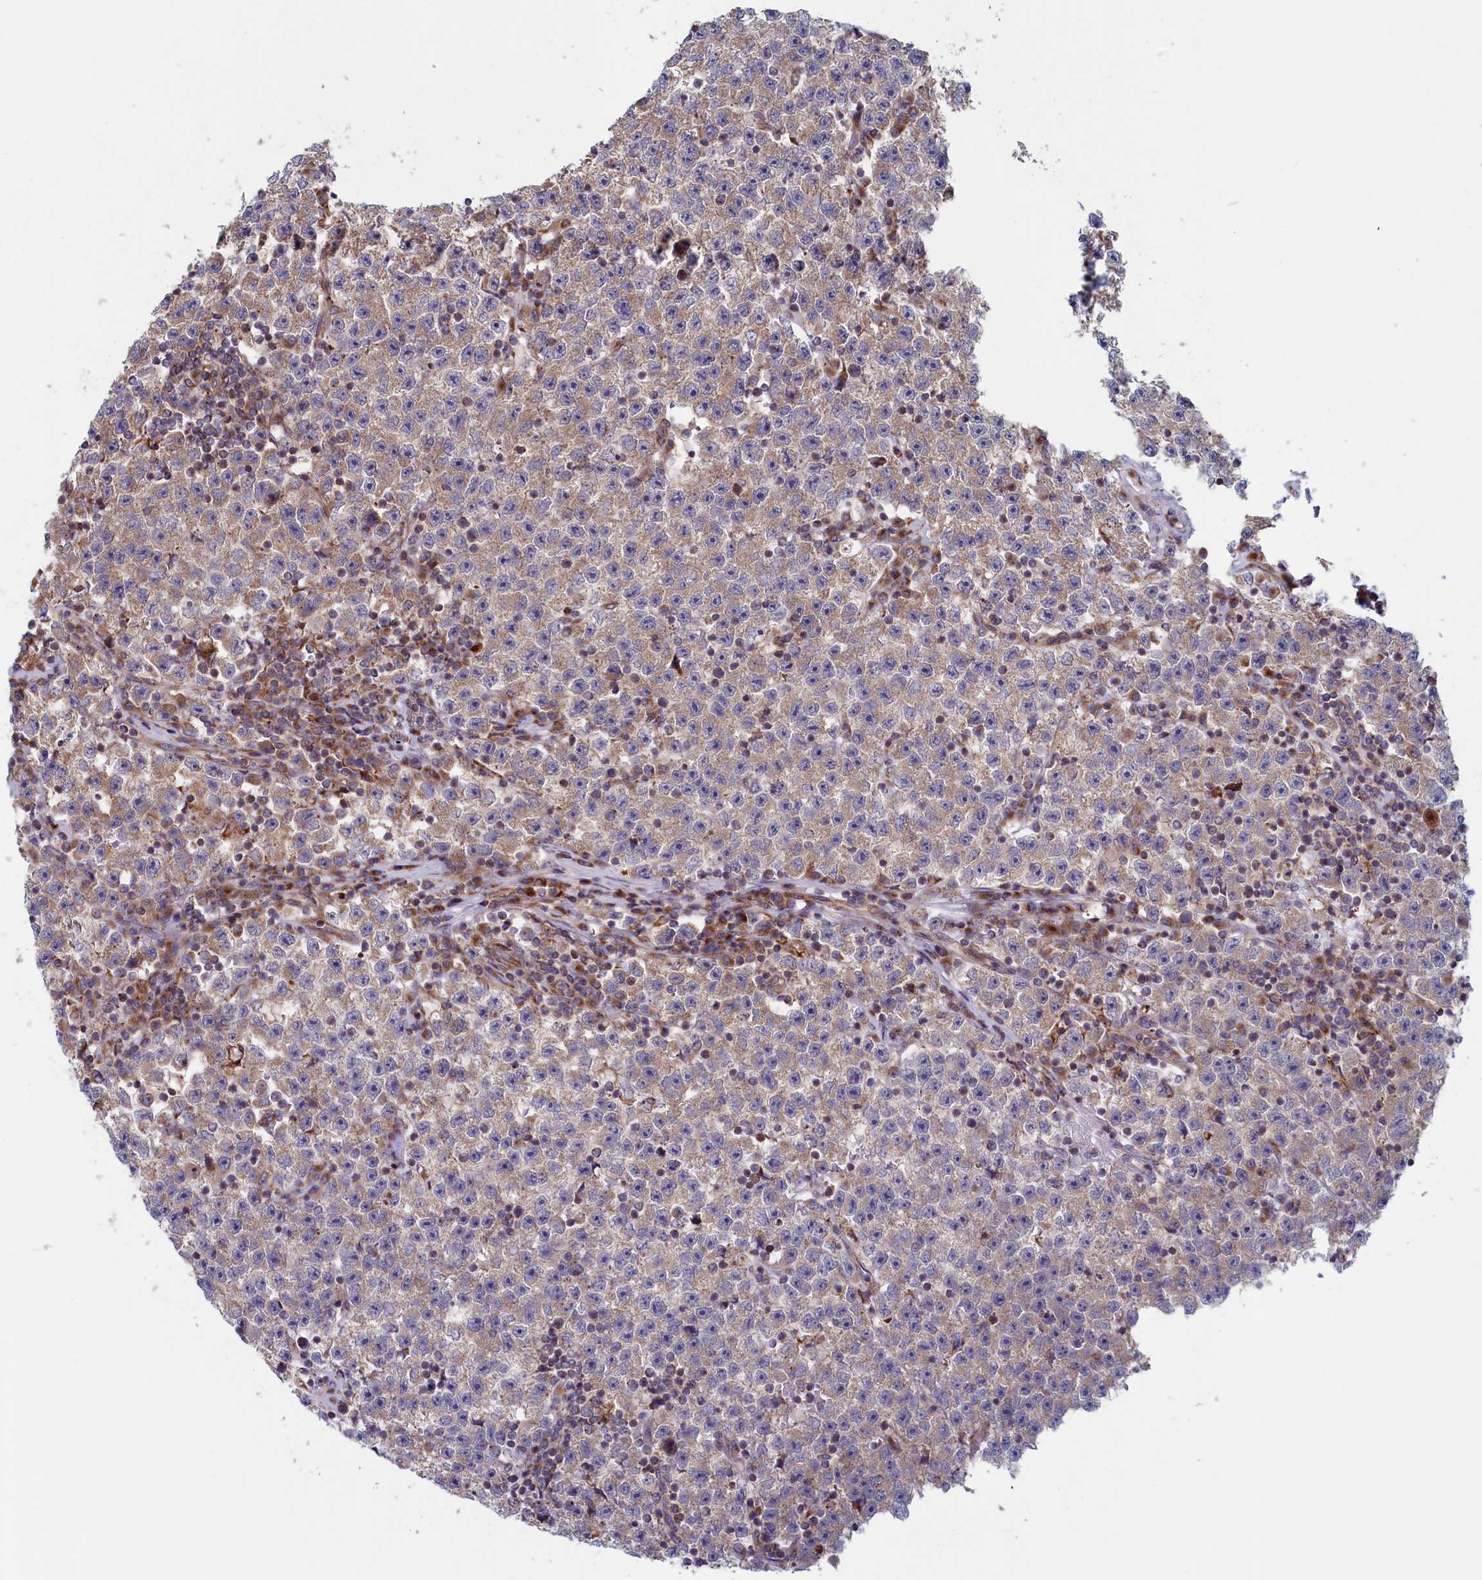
{"staining": {"intensity": "weak", "quantity": "25%-75%", "location": "cytoplasmic/membranous"}, "tissue": "testis cancer", "cell_type": "Tumor cells", "image_type": "cancer", "snomed": [{"axis": "morphology", "description": "Seminoma, NOS"}, {"axis": "topography", "description": "Testis"}], "caption": "A brown stain highlights weak cytoplasmic/membranous expression of a protein in testis cancer (seminoma) tumor cells. (DAB (3,3'-diaminobenzidine) IHC with brightfield microscopy, high magnification).", "gene": "MTFMT", "patient": {"sex": "male", "age": 22}}